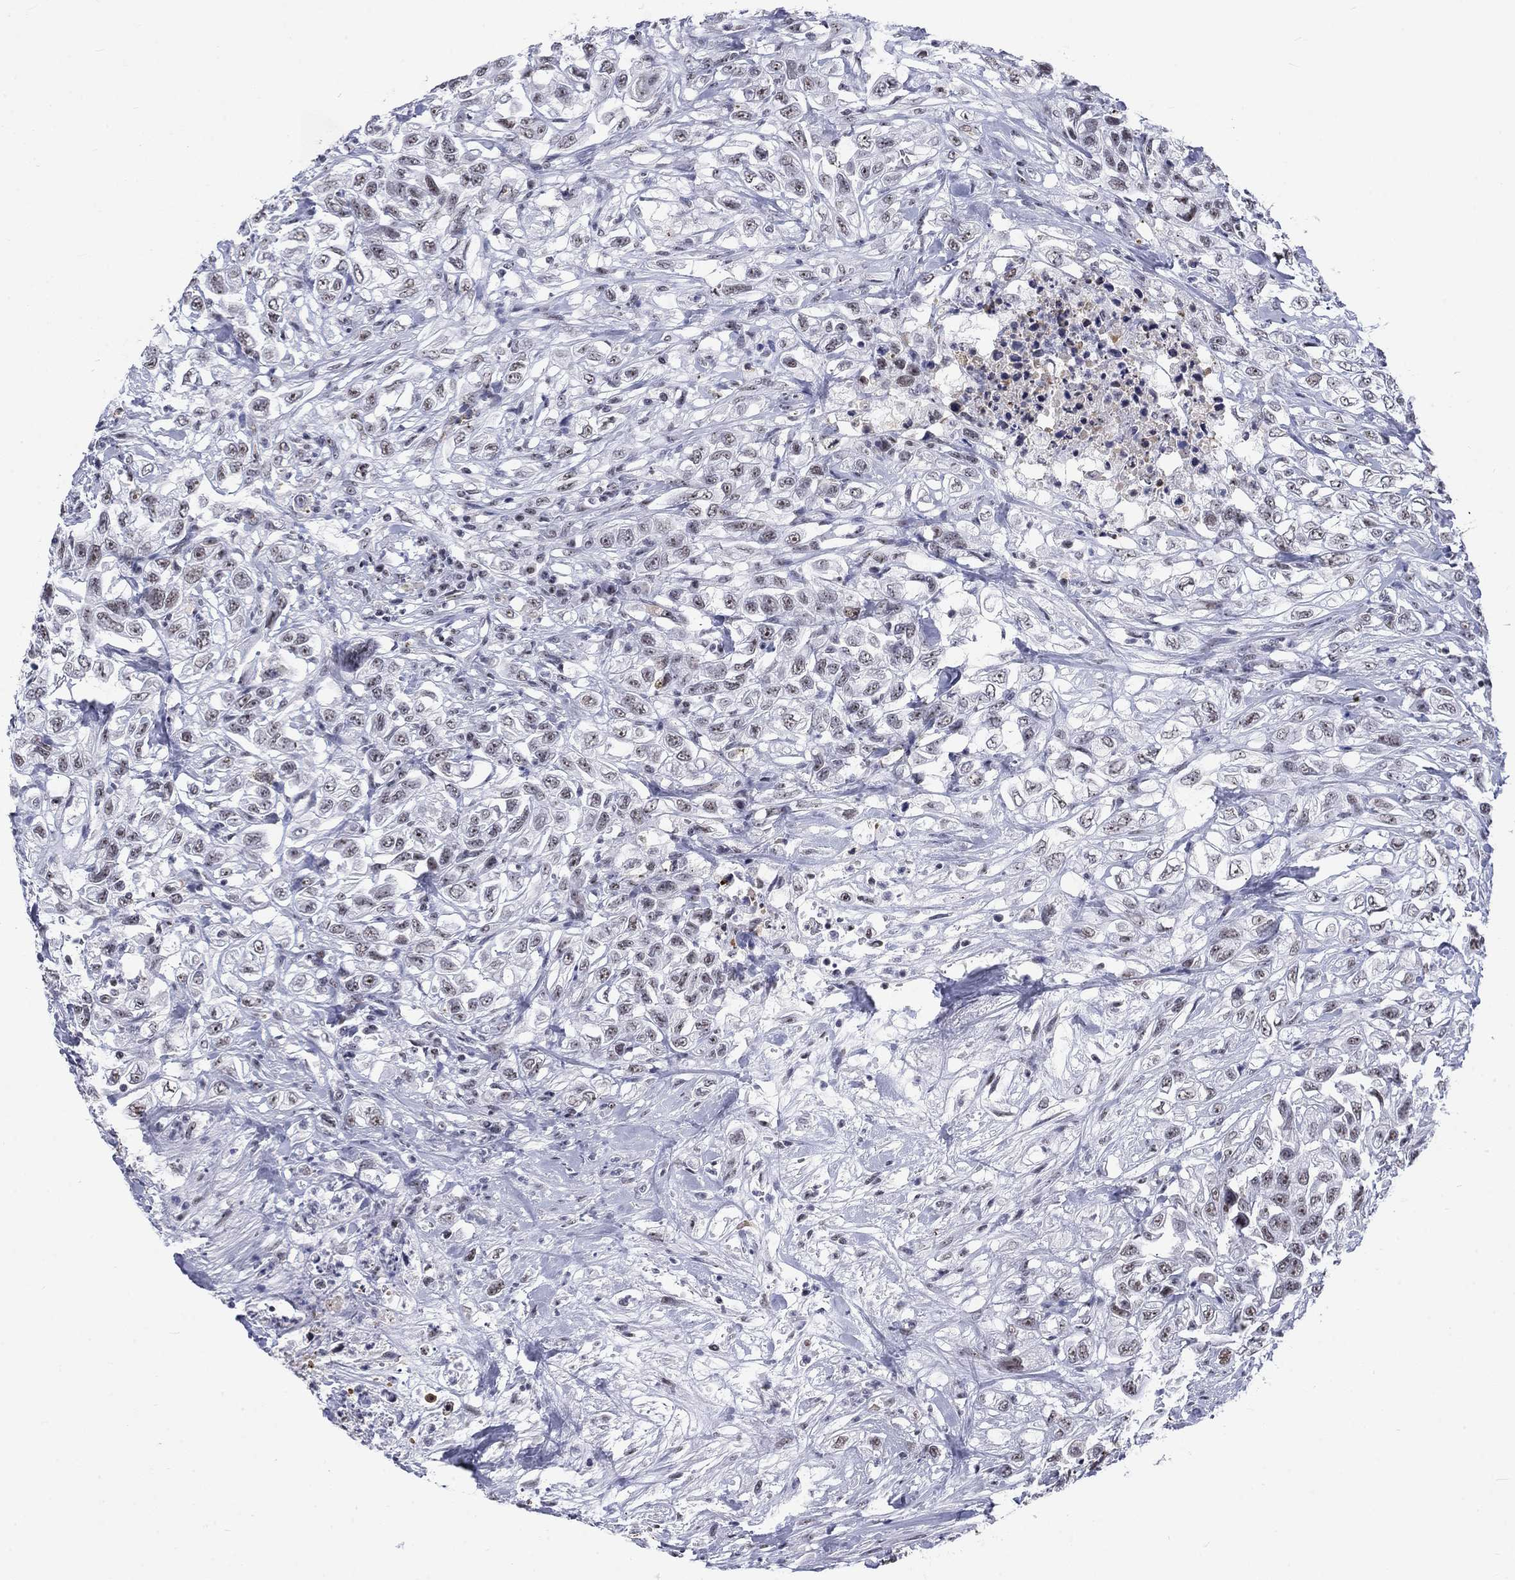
{"staining": {"intensity": "negative", "quantity": "none", "location": "none"}, "tissue": "urothelial cancer", "cell_type": "Tumor cells", "image_type": "cancer", "snomed": [{"axis": "morphology", "description": "Urothelial carcinoma, High grade"}, {"axis": "topography", "description": "Urinary bladder"}], "caption": "IHC of human high-grade urothelial carcinoma demonstrates no positivity in tumor cells. Brightfield microscopy of IHC stained with DAB (3,3'-diaminobenzidine) (brown) and hematoxylin (blue), captured at high magnification.", "gene": "CSRNP3", "patient": {"sex": "female", "age": 56}}